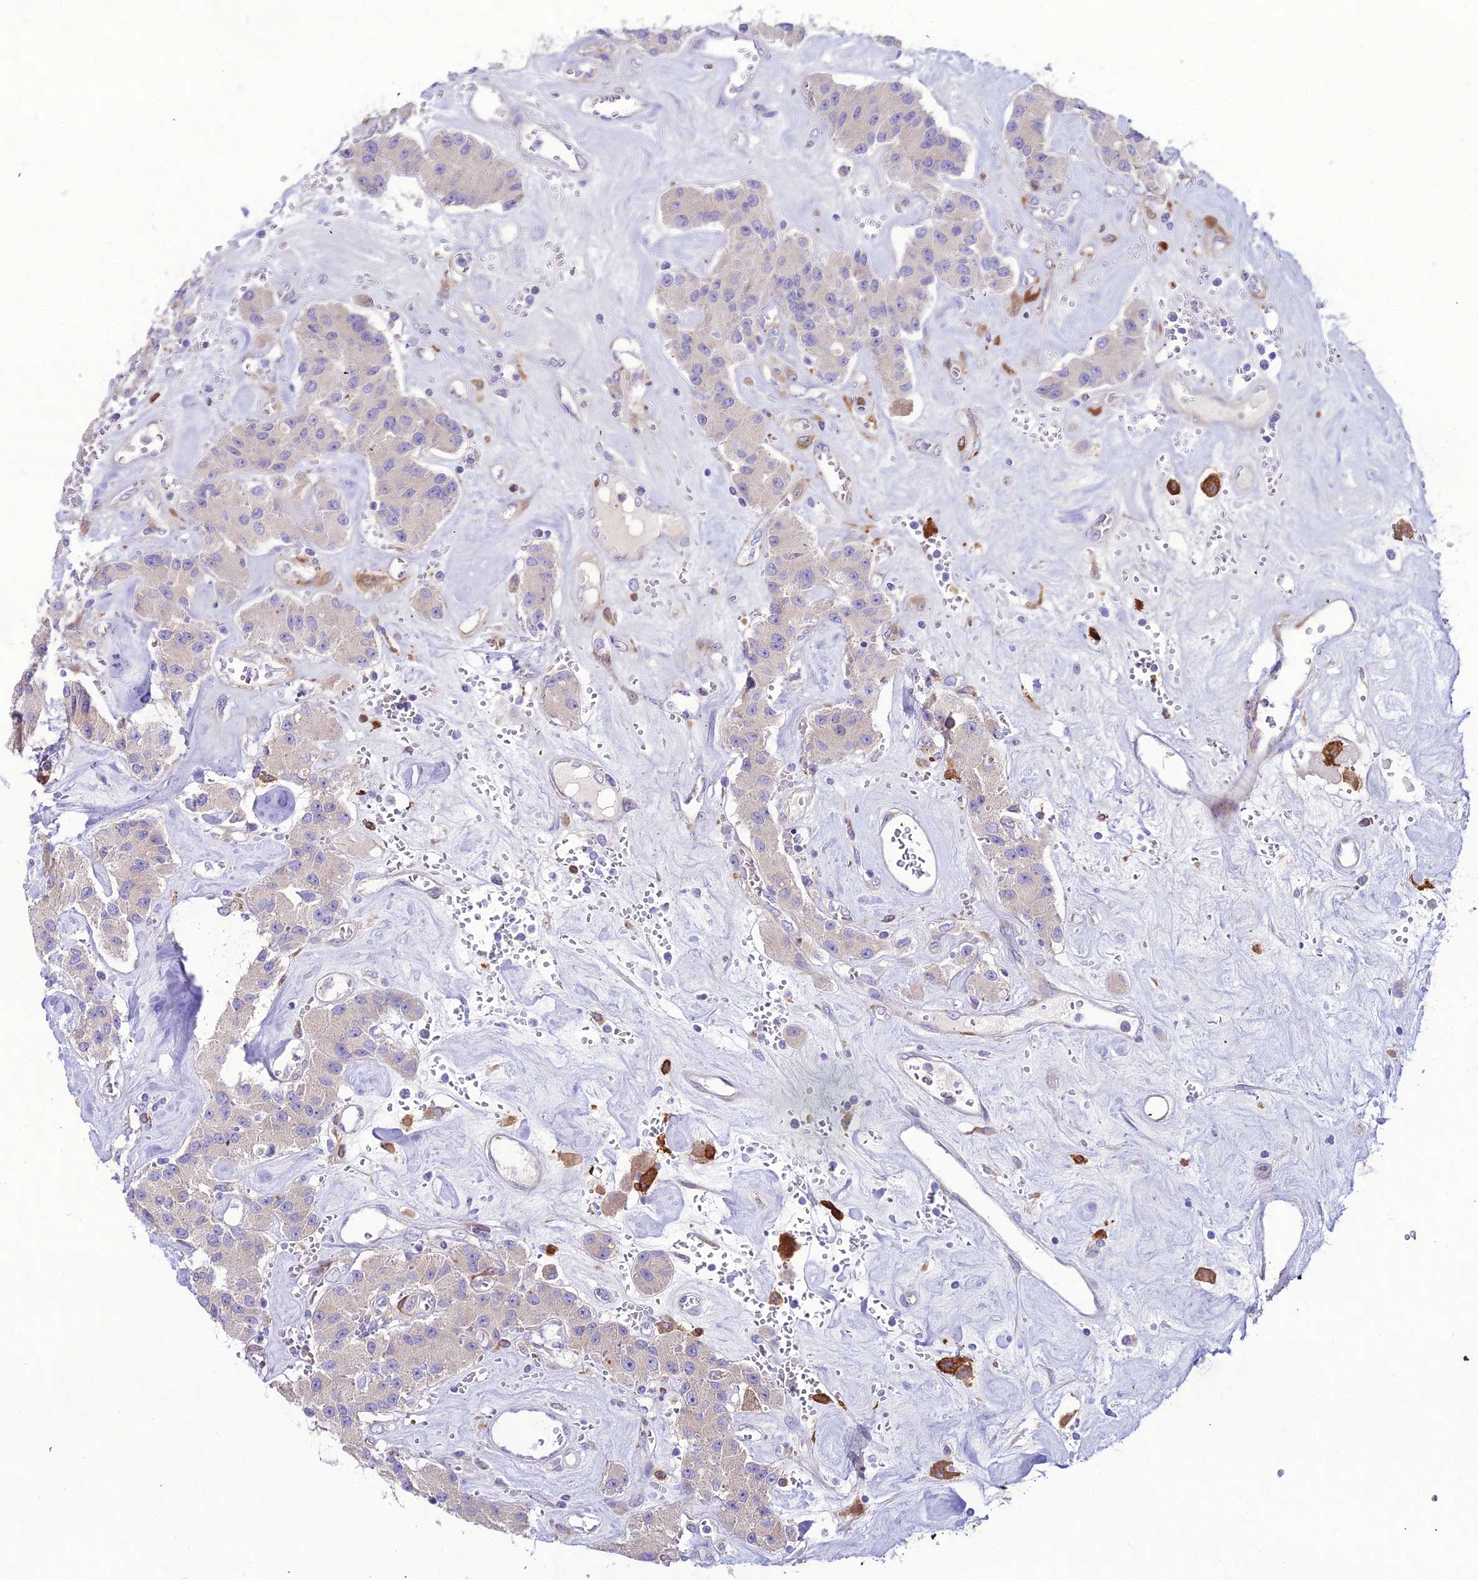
{"staining": {"intensity": "negative", "quantity": "none", "location": "none"}, "tissue": "carcinoid", "cell_type": "Tumor cells", "image_type": "cancer", "snomed": [{"axis": "morphology", "description": "Carcinoid, malignant, NOS"}, {"axis": "topography", "description": "Pancreas"}], "caption": "Protein analysis of malignant carcinoid exhibits no significant staining in tumor cells.", "gene": "MB21D2", "patient": {"sex": "male", "age": 41}}